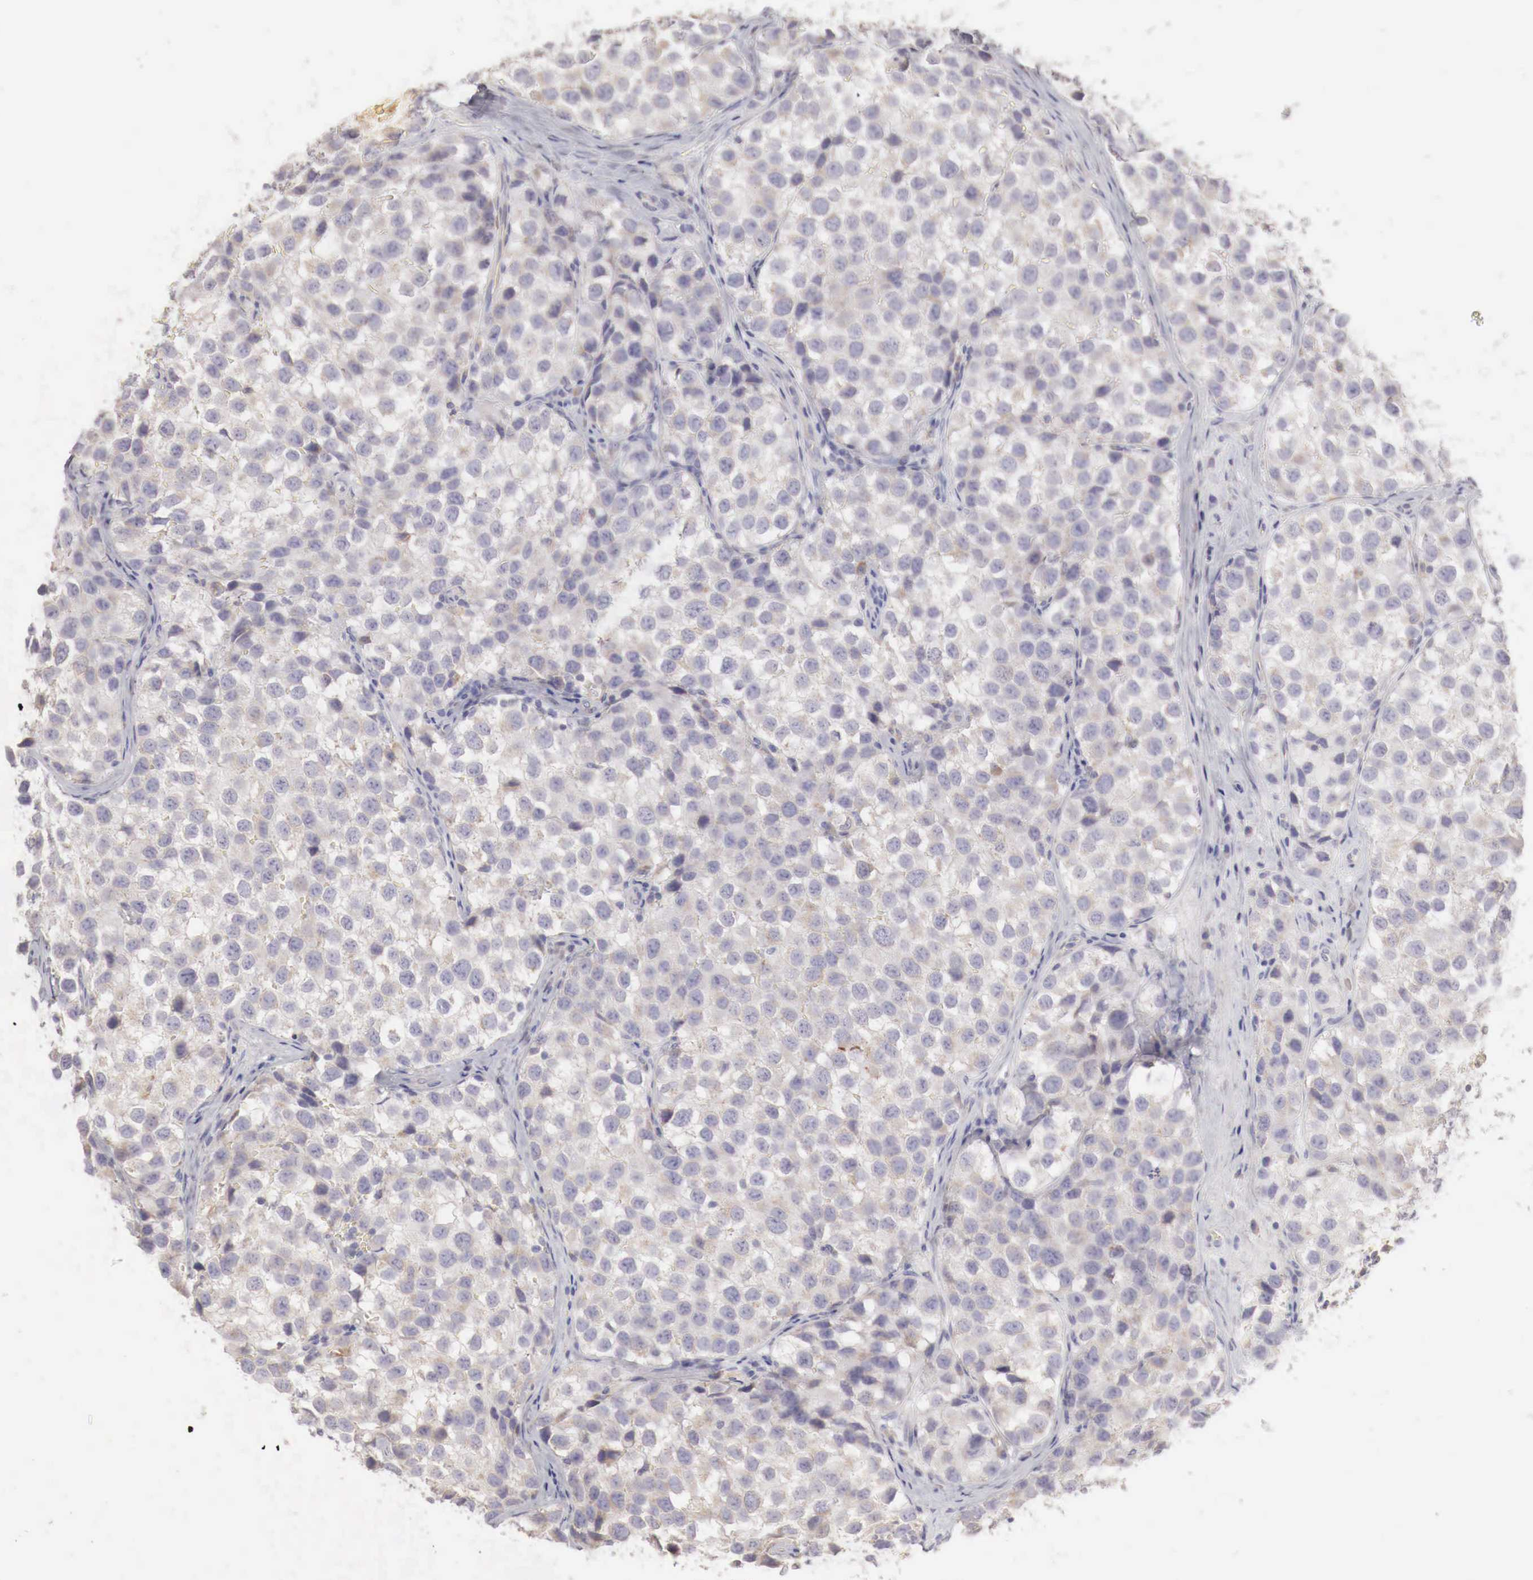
{"staining": {"intensity": "weak", "quantity": "25%-75%", "location": "cytoplasmic/membranous"}, "tissue": "testis cancer", "cell_type": "Tumor cells", "image_type": "cancer", "snomed": [{"axis": "morphology", "description": "Seminoma, NOS"}, {"axis": "topography", "description": "Testis"}], "caption": "Approximately 25%-75% of tumor cells in human testis cancer display weak cytoplasmic/membranous protein staining as visualized by brown immunohistochemical staining.", "gene": "NSDHL", "patient": {"sex": "male", "age": 39}}